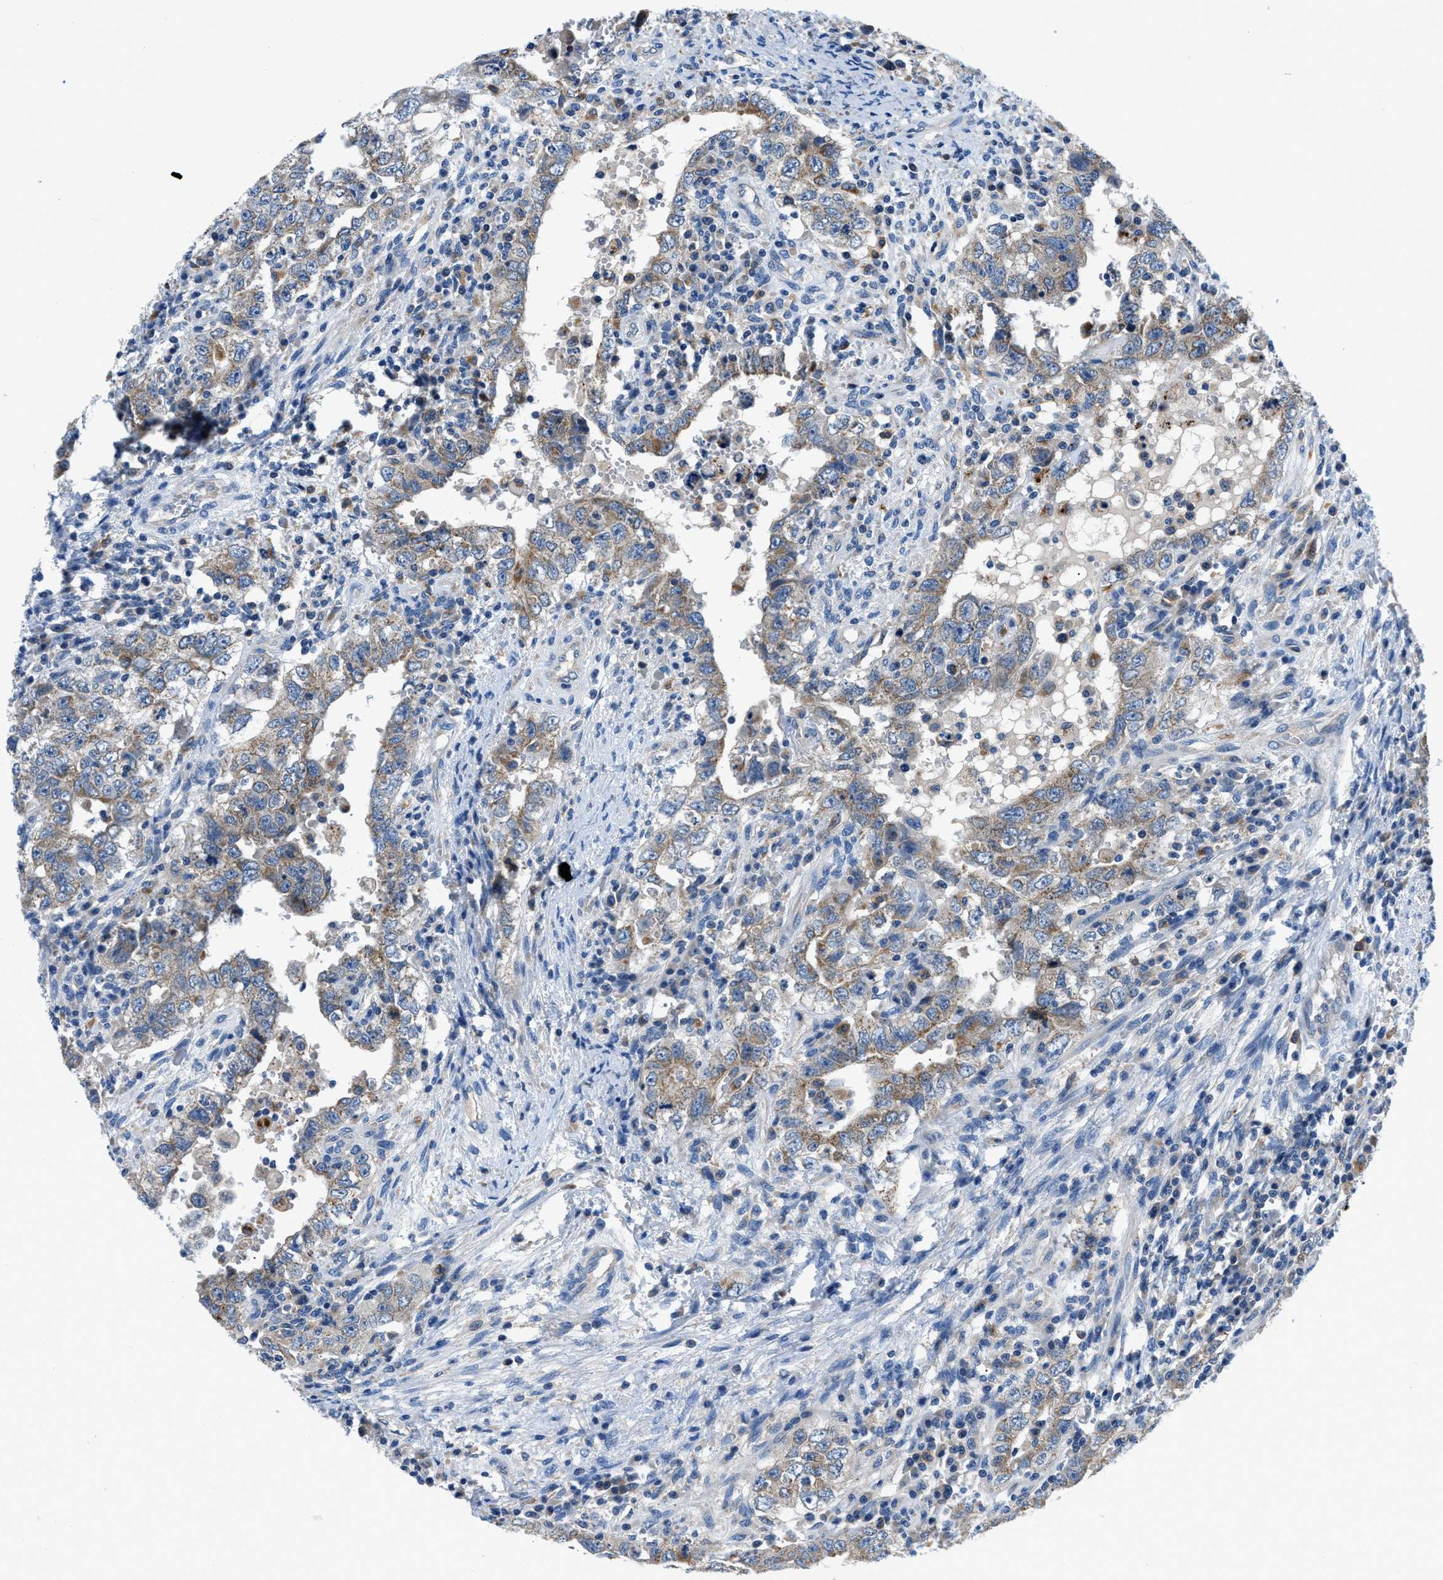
{"staining": {"intensity": "moderate", "quantity": "25%-75%", "location": "cytoplasmic/membranous"}, "tissue": "testis cancer", "cell_type": "Tumor cells", "image_type": "cancer", "snomed": [{"axis": "morphology", "description": "Carcinoma, Embryonal, NOS"}, {"axis": "topography", "description": "Testis"}], "caption": "Protein analysis of testis cancer (embryonal carcinoma) tissue exhibits moderate cytoplasmic/membranous positivity in about 25%-75% of tumor cells.", "gene": "ADGRE3", "patient": {"sex": "male", "age": 26}}